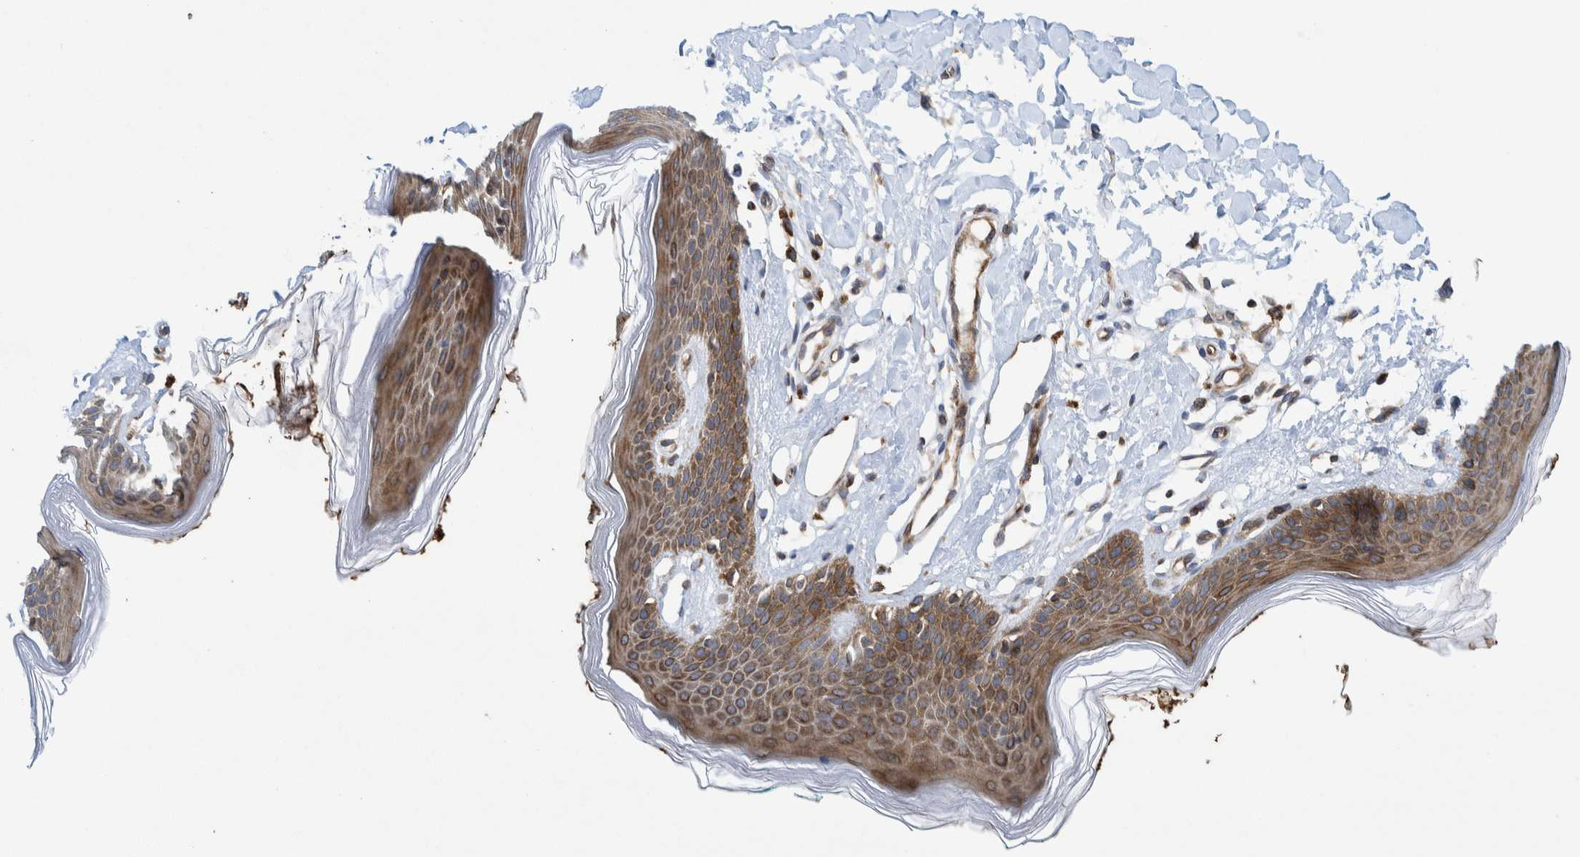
{"staining": {"intensity": "moderate", "quantity": ">75%", "location": "cytoplasmic/membranous"}, "tissue": "skin", "cell_type": "Epidermal cells", "image_type": "normal", "snomed": [{"axis": "morphology", "description": "Normal tissue, NOS"}, {"axis": "topography", "description": "Vulva"}], "caption": "Skin stained with immunohistochemistry exhibits moderate cytoplasmic/membranous positivity in about >75% of epidermal cells.", "gene": "THEM6", "patient": {"sex": "female", "age": 66}}